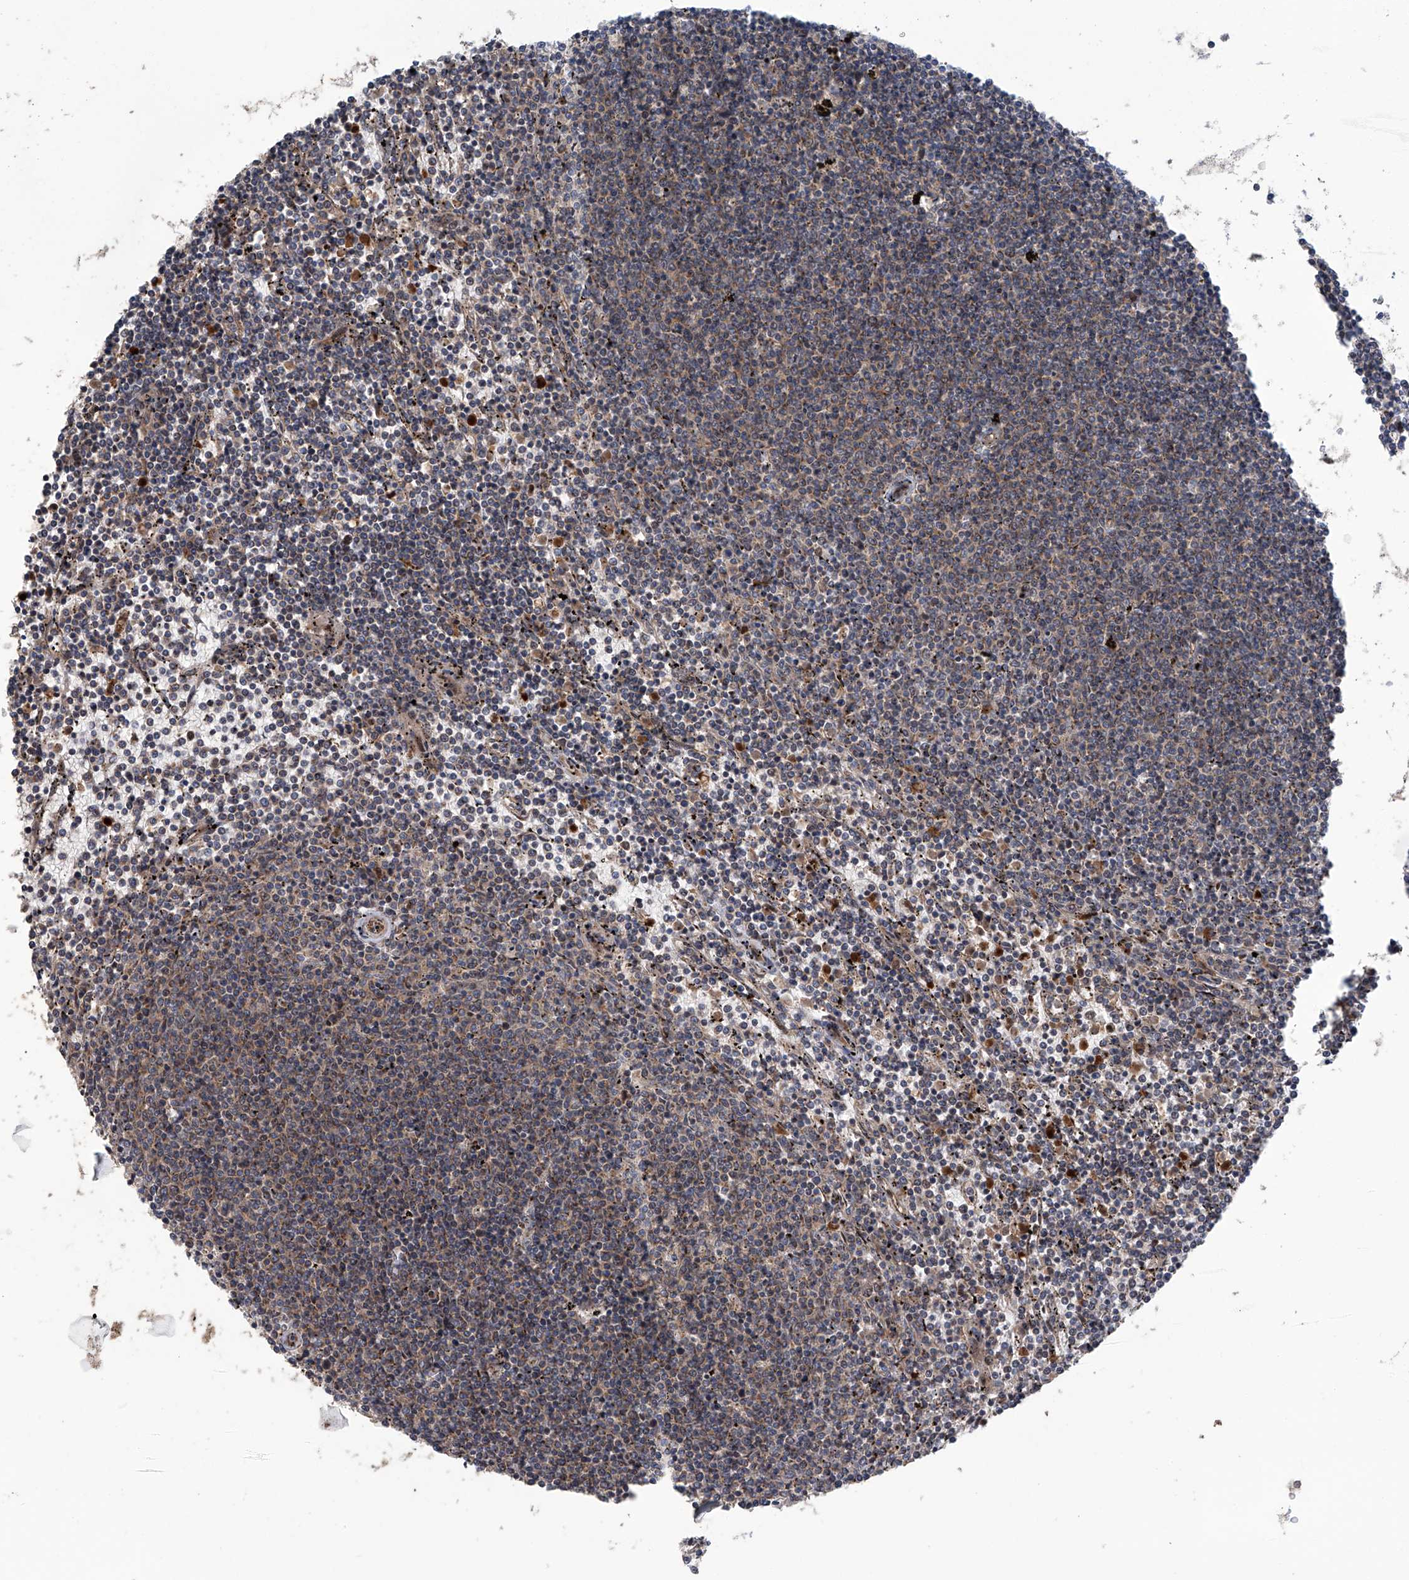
{"staining": {"intensity": "weak", "quantity": "25%-75%", "location": "cytoplasmic/membranous"}, "tissue": "lymphoma", "cell_type": "Tumor cells", "image_type": "cancer", "snomed": [{"axis": "morphology", "description": "Malignant lymphoma, non-Hodgkin's type, Low grade"}, {"axis": "topography", "description": "Spleen"}], "caption": "Immunohistochemistry photomicrograph of neoplastic tissue: human lymphoma stained using IHC reveals low levels of weak protein expression localized specifically in the cytoplasmic/membranous of tumor cells, appearing as a cytoplasmic/membranous brown color.", "gene": "EIF2D", "patient": {"sex": "female", "age": 50}}